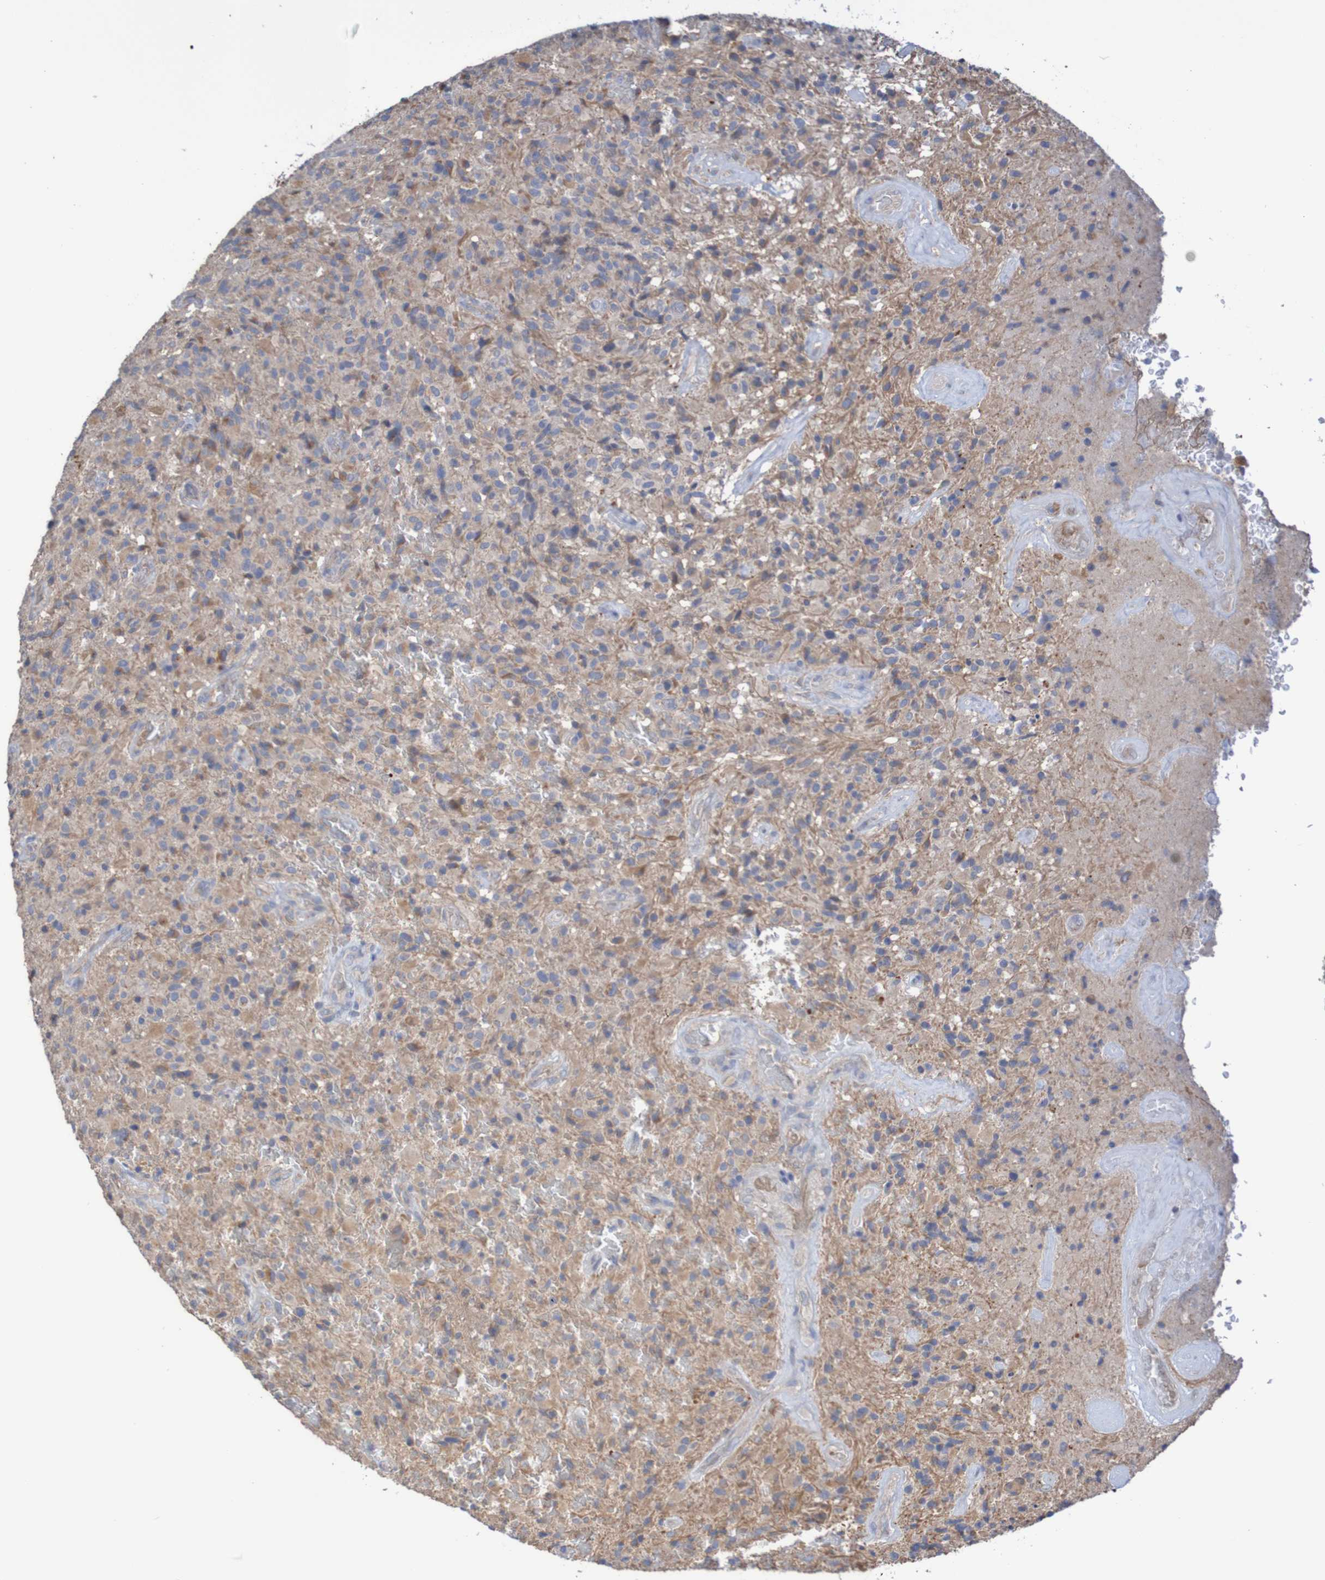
{"staining": {"intensity": "moderate", "quantity": "25%-75%", "location": "cytoplasmic/membranous"}, "tissue": "glioma", "cell_type": "Tumor cells", "image_type": "cancer", "snomed": [{"axis": "morphology", "description": "Glioma, malignant, High grade"}, {"axis": "topography", "description": "Brain"}], "caption": "A micrograph showing moderate cytoplasmic/membranous expression in approximately 25%-75% of tumor cells in high-grade glioma (malignant), as visualized by brown immunohistochemical staining.", "gene": "PHYH", "patient": {"sex": "male", "age": 71}}